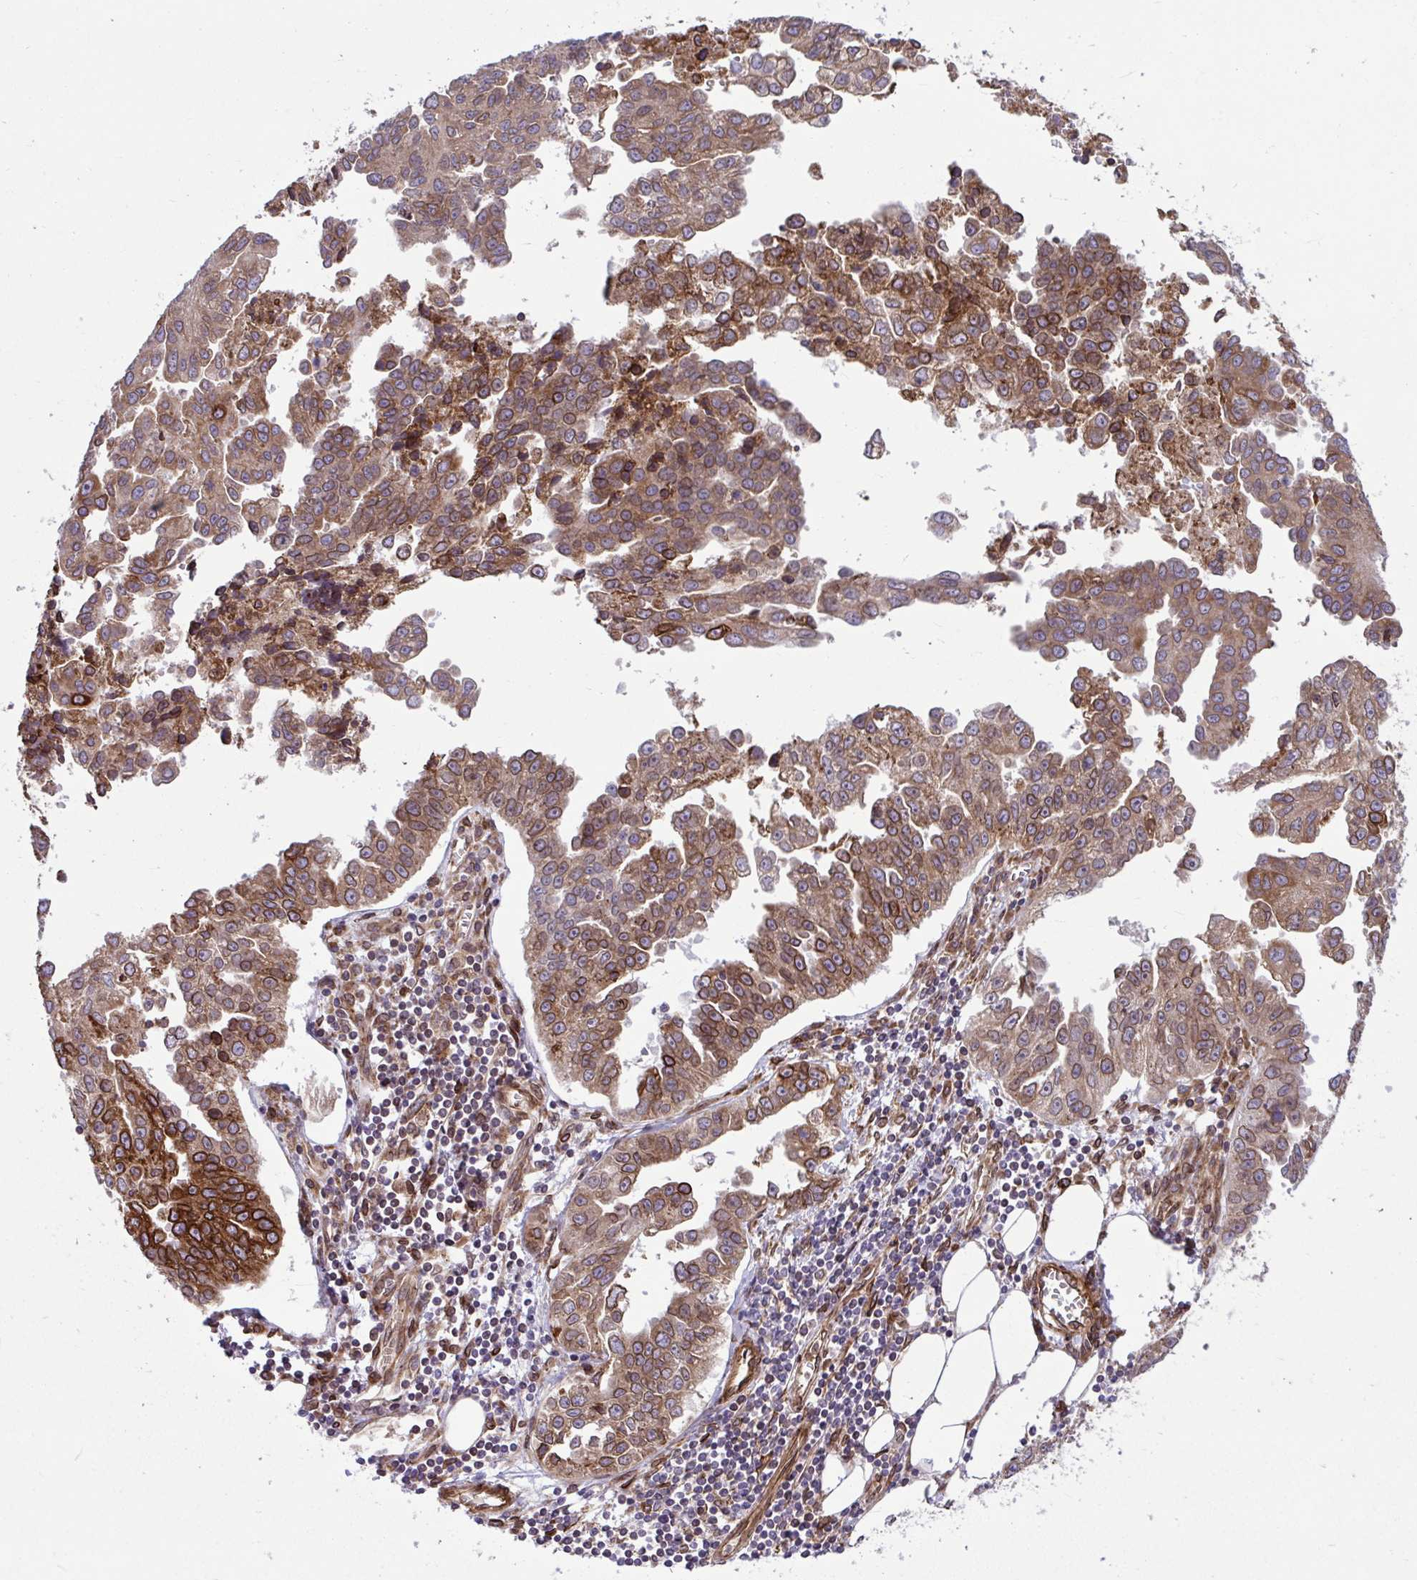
{"staining": {"intensity": "moderate", "quantity": ">75%", "location": "cytoplasmic/membranous"}, "tissue": "ovarian cancer", "cell_type": "Tumor cells", "image_type": "cancer", "snomed": [{"axis": "morphology", "description": "Cystadenocarcinoma, serous, NOS"}, {"axis": "topography", "description": "Ovary"}], "caption": "Protein expression analysis of human ovarian serous cystadenocarcinoma reveals moderate cytoplasmic/membranous positivity in about >75% of tumor cells.", "gene": "STIM2", "patient": {"sex": "female", "age": 75}}